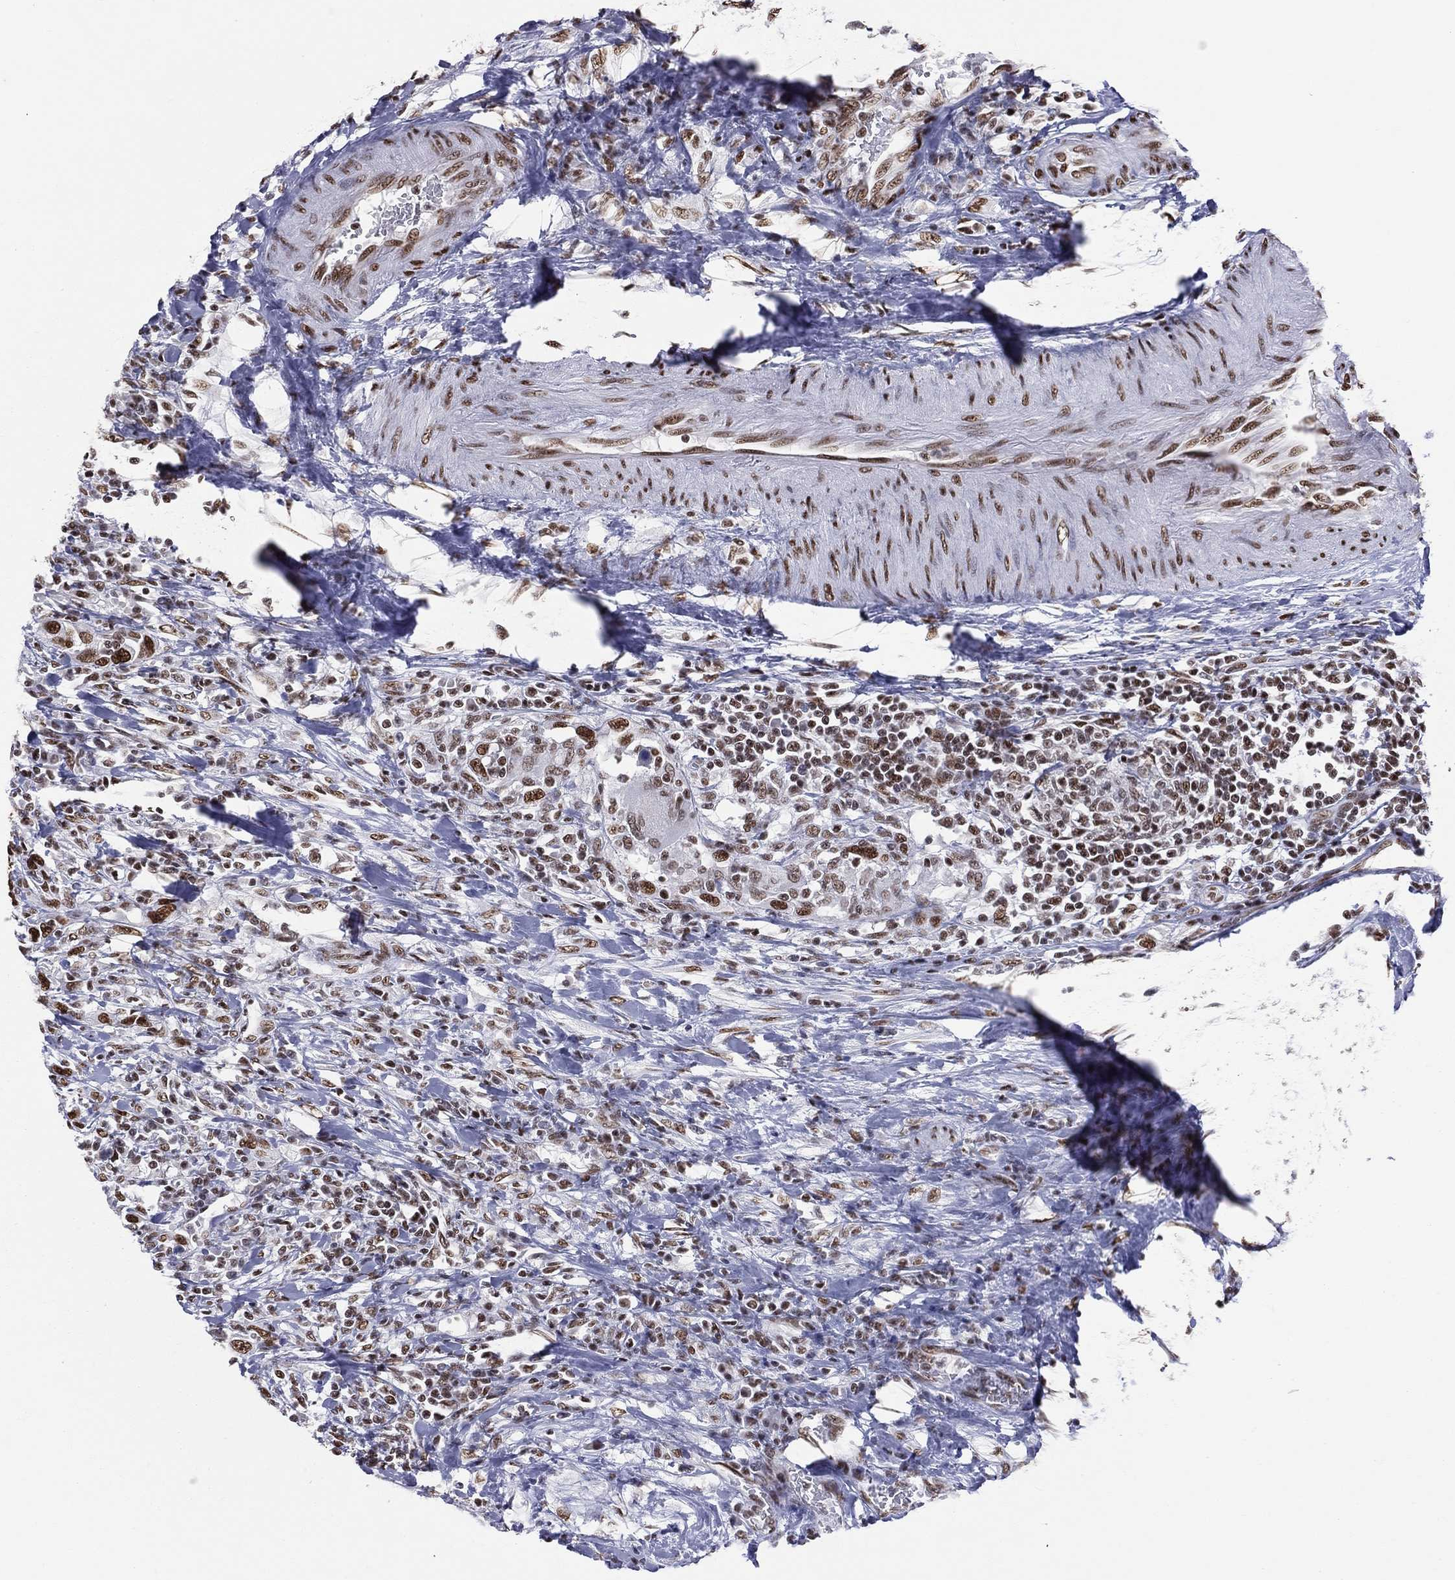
{"staining": {"intensity": "strong", "quantity": ">75%", "location": "nuclear"}, "tissue": "urothelial cancer", "cell_type": "Tumor cells", "image_type": "cancer", "snomed": [{"axis": "morphology", "description": "Urothelial carcinoma, NOS"}, {"axis": "morphology", "description": "Urothelial carcinoma, High grade"}, {"axis": "topography", "description": "Urinary bladder"}], "caption": "Immunohistochemical staining of human urothelial cancer demonstrates strong nuclear protein staining in approximately >75% of tumor cells.", "gene": "ZNF7", "patient": {"sex": "female", "age": 64}}